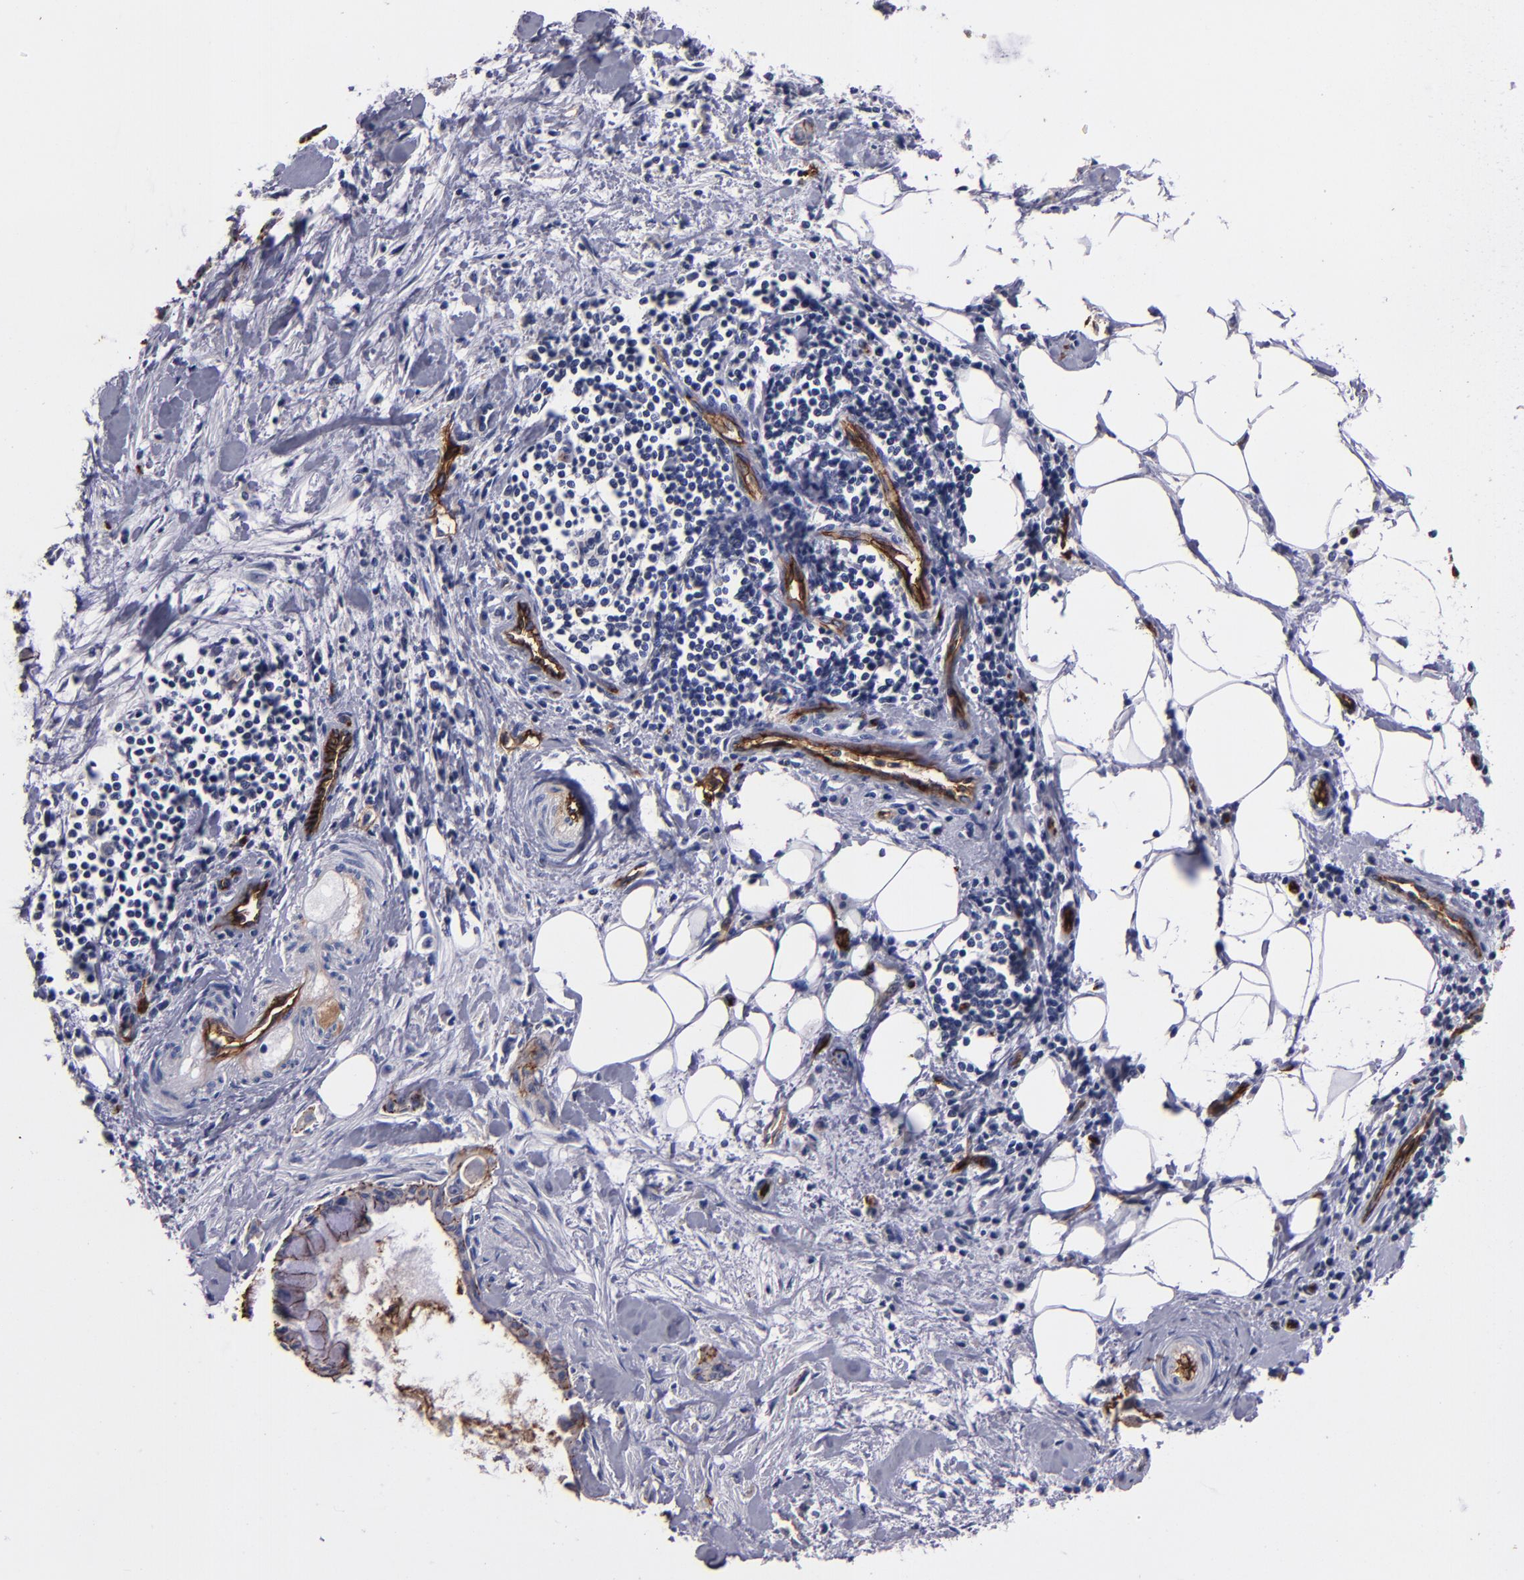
{"staining": {"intensity": "moderate", "quantity": "25%-75%", "location": "cytoplasmic/membranous"}, "tissue": "pancreatic cancer", "cell_type": "Tumor cells", "image_type": "cancer", "snomed": [{"axis": "morphology", "description": "Adenocarcinoma, NOS"}, {"axis": "topography", "description": "Pancreas"}], "caption": "Immunohistochemical staining of pancreatic adenocarcinoma demonstrates moderate cytoplasmic/membranous protein staining in about 25%-75% of tumor cells.", "gene": "CLDN5", "patient": {"sex": "male", "age": 59}}